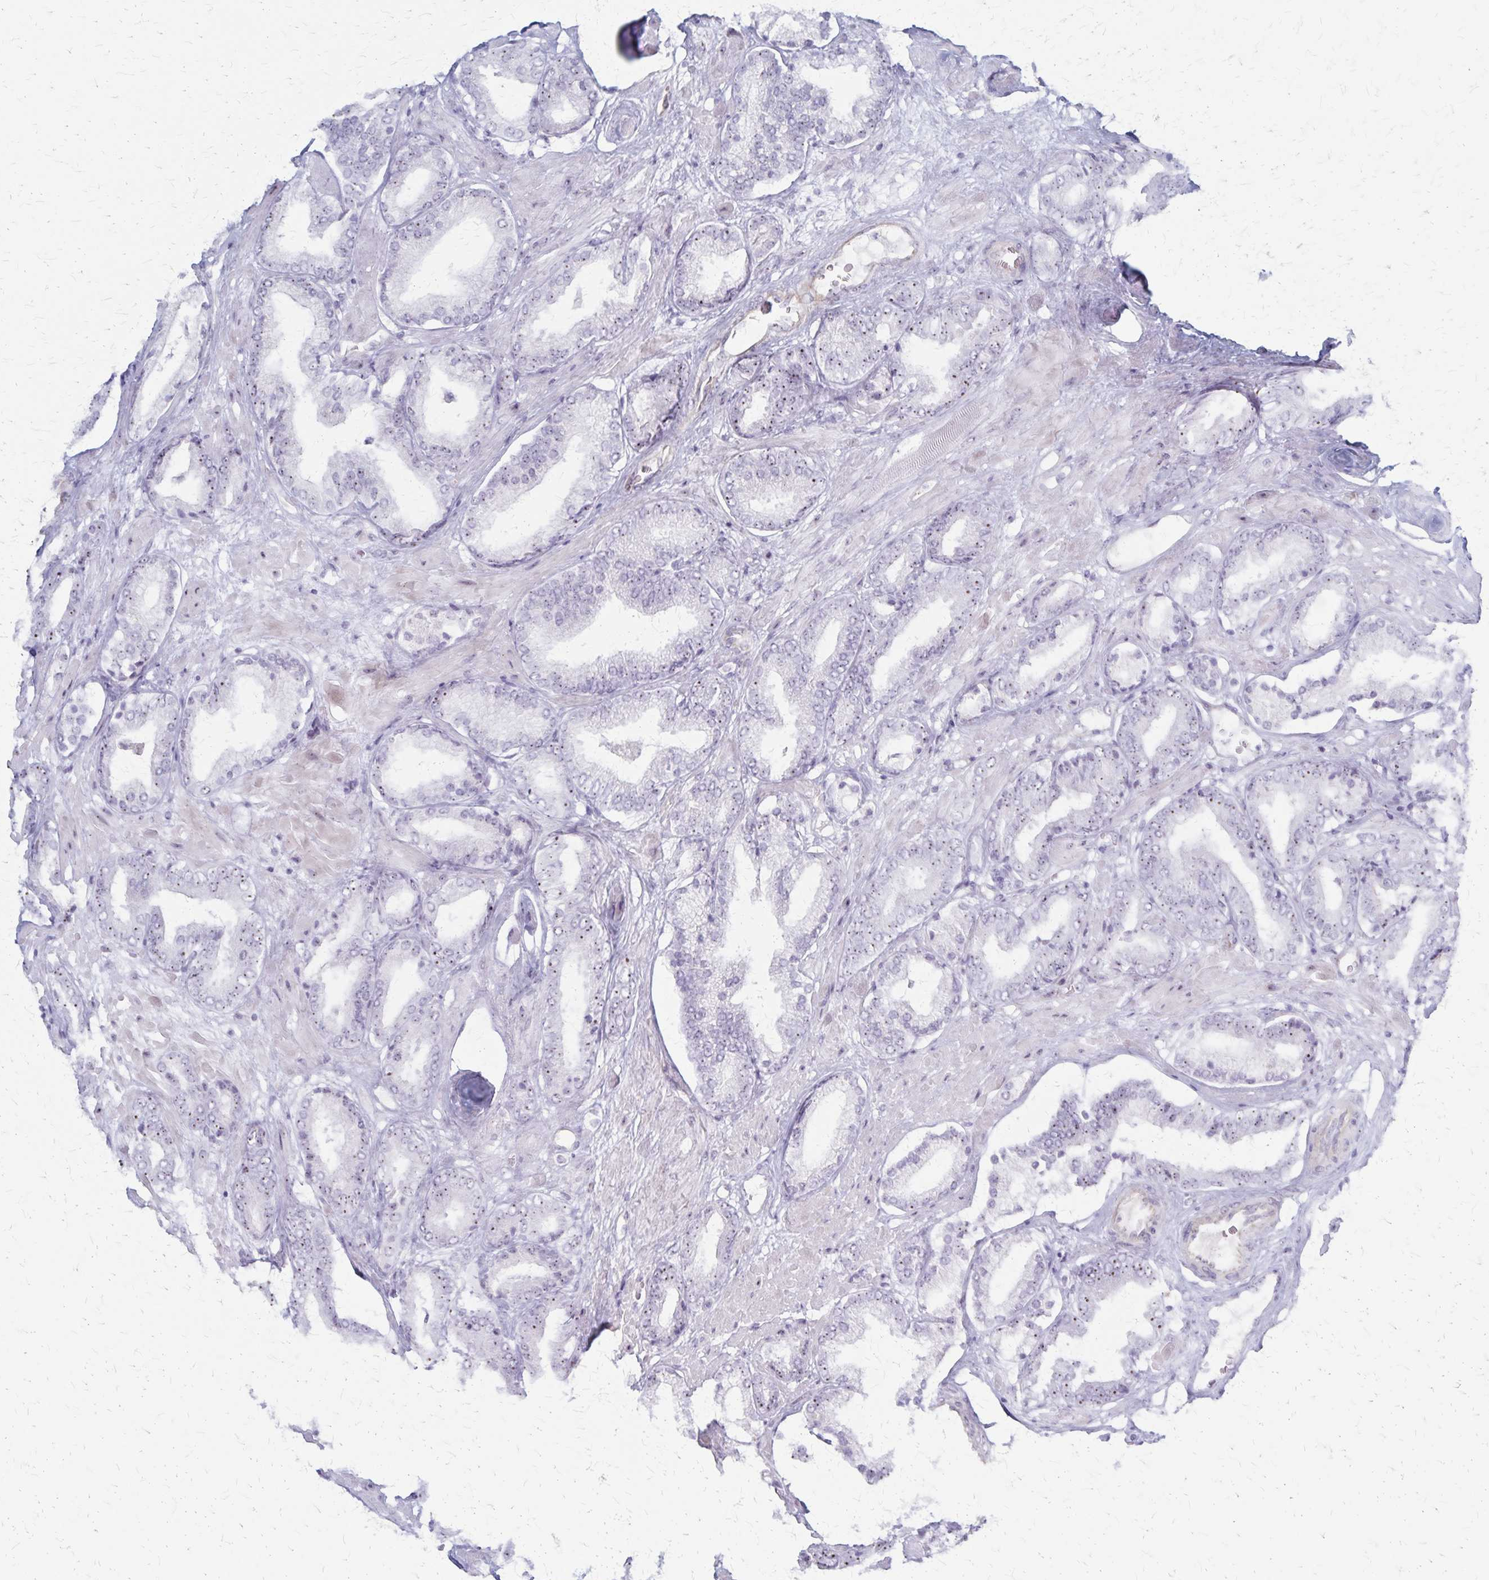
{"staining": {"intensity": "weak", "quantity": "25%-75%", "location": "nuclear"}, "tissue": "prostate cancer", "cell_type": "Tumor cells", "image_type": "cancer", "snomed": [{"axis": "morphology", "description": "Adenocarcinoma, High grade"}, {"axis": "topography", "description": "Prostate"}], "caption": "DAB (3,3'-diaminobenzidine) immunohistochemical staining of human high-grade adenocarcinoma (prostate) reveals weak nuclear protein positivity in about 25%-75% of tumor cells.", "gene": "DLK2", "patient": {"sex": "male", "age": 56}}